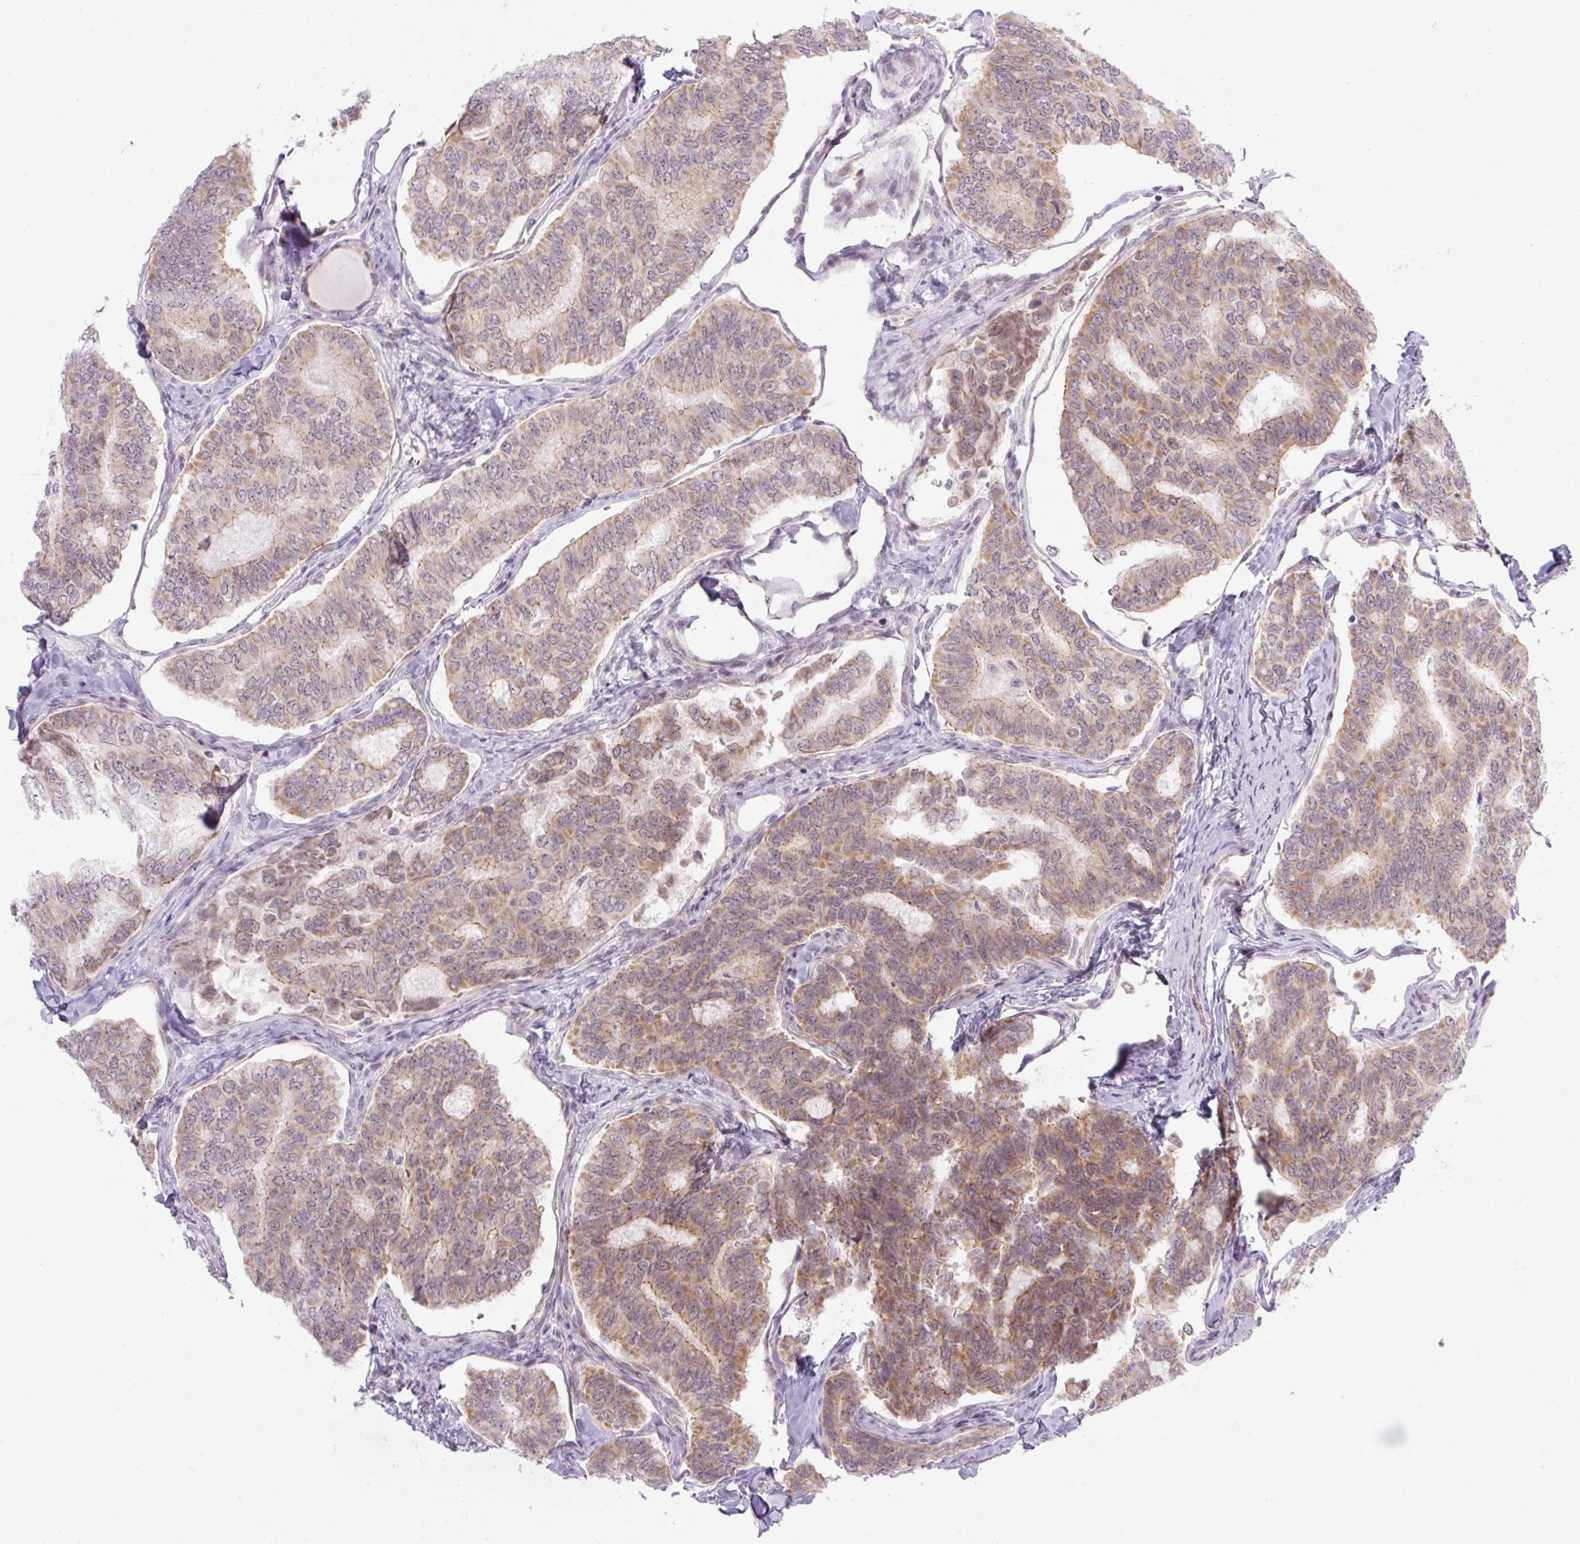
{"staining": {"intensity": "moderate", "quantity": ">75%", "location": "cytoplasmic/membranous"}, "tissue": "thyroid cancer", "cell_type": "Tumor cells", "image_type": "cancer", "snomed": [{"axis": "morphology", "description": "Papillary adenocarcinoma, NOS"}, {"axis": "topography", "description": "Thyroid gland"}], "caption": "DAB immunohistochemical staining of human thyroid cancer exhibits moderate cytoplasmic/membranous protein positivity in approximately >75% of tumor cells.", "gene": "ICE1", "patient": {"sex": "female", "age": 35}}